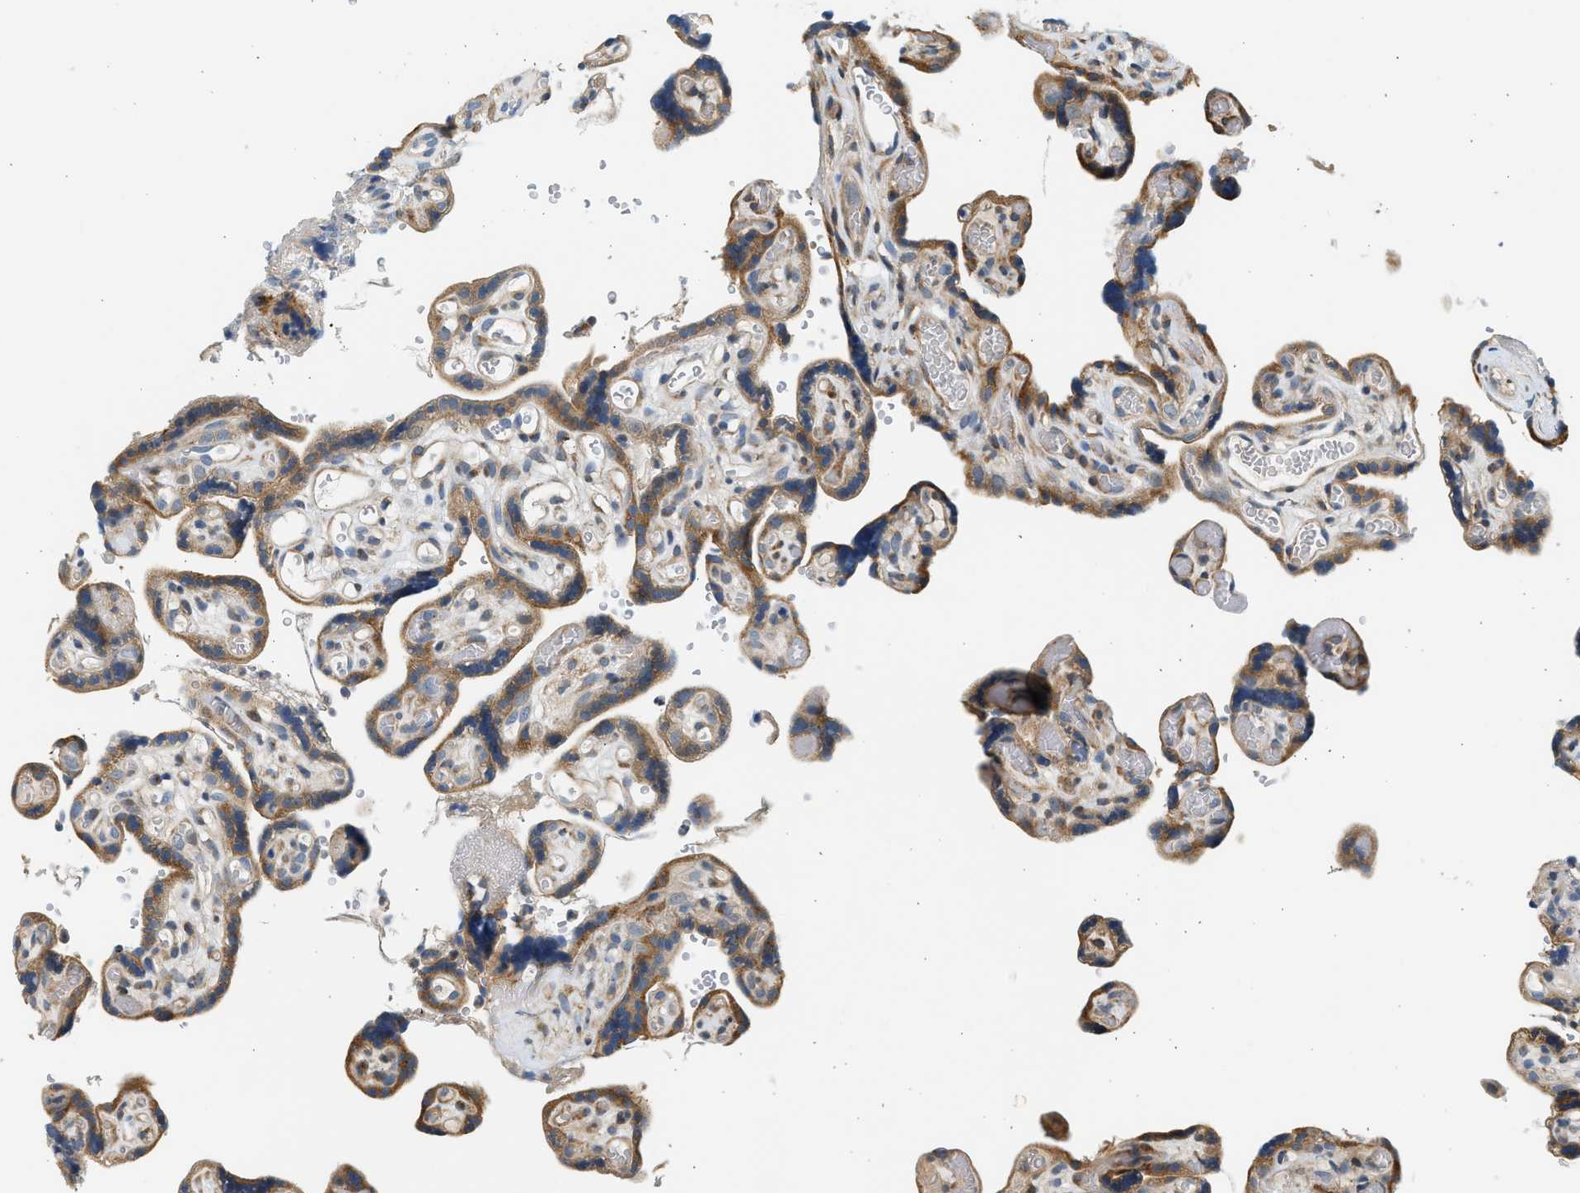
{"staining": {"intensity": "moderate", "quantity": ">75%", "location": "cytoplasmic/membranous"}, "tissue": "placenta", "cell_type": "Decidual cells", "image_type": "normal", "snomed": [{"axis": "morphology", "description": "Normal tissue, NOS"}, {"axis": "topography", "description": "Placenta"}], "caption": "Moderate cytoplasmic/membranous staining for a protein is identified in about >75% of decidual cells of normal placenta using immunohistochemistry (IHC).", "gene": "KDELR2", "patient": {"sex": "female", "age": 30}}